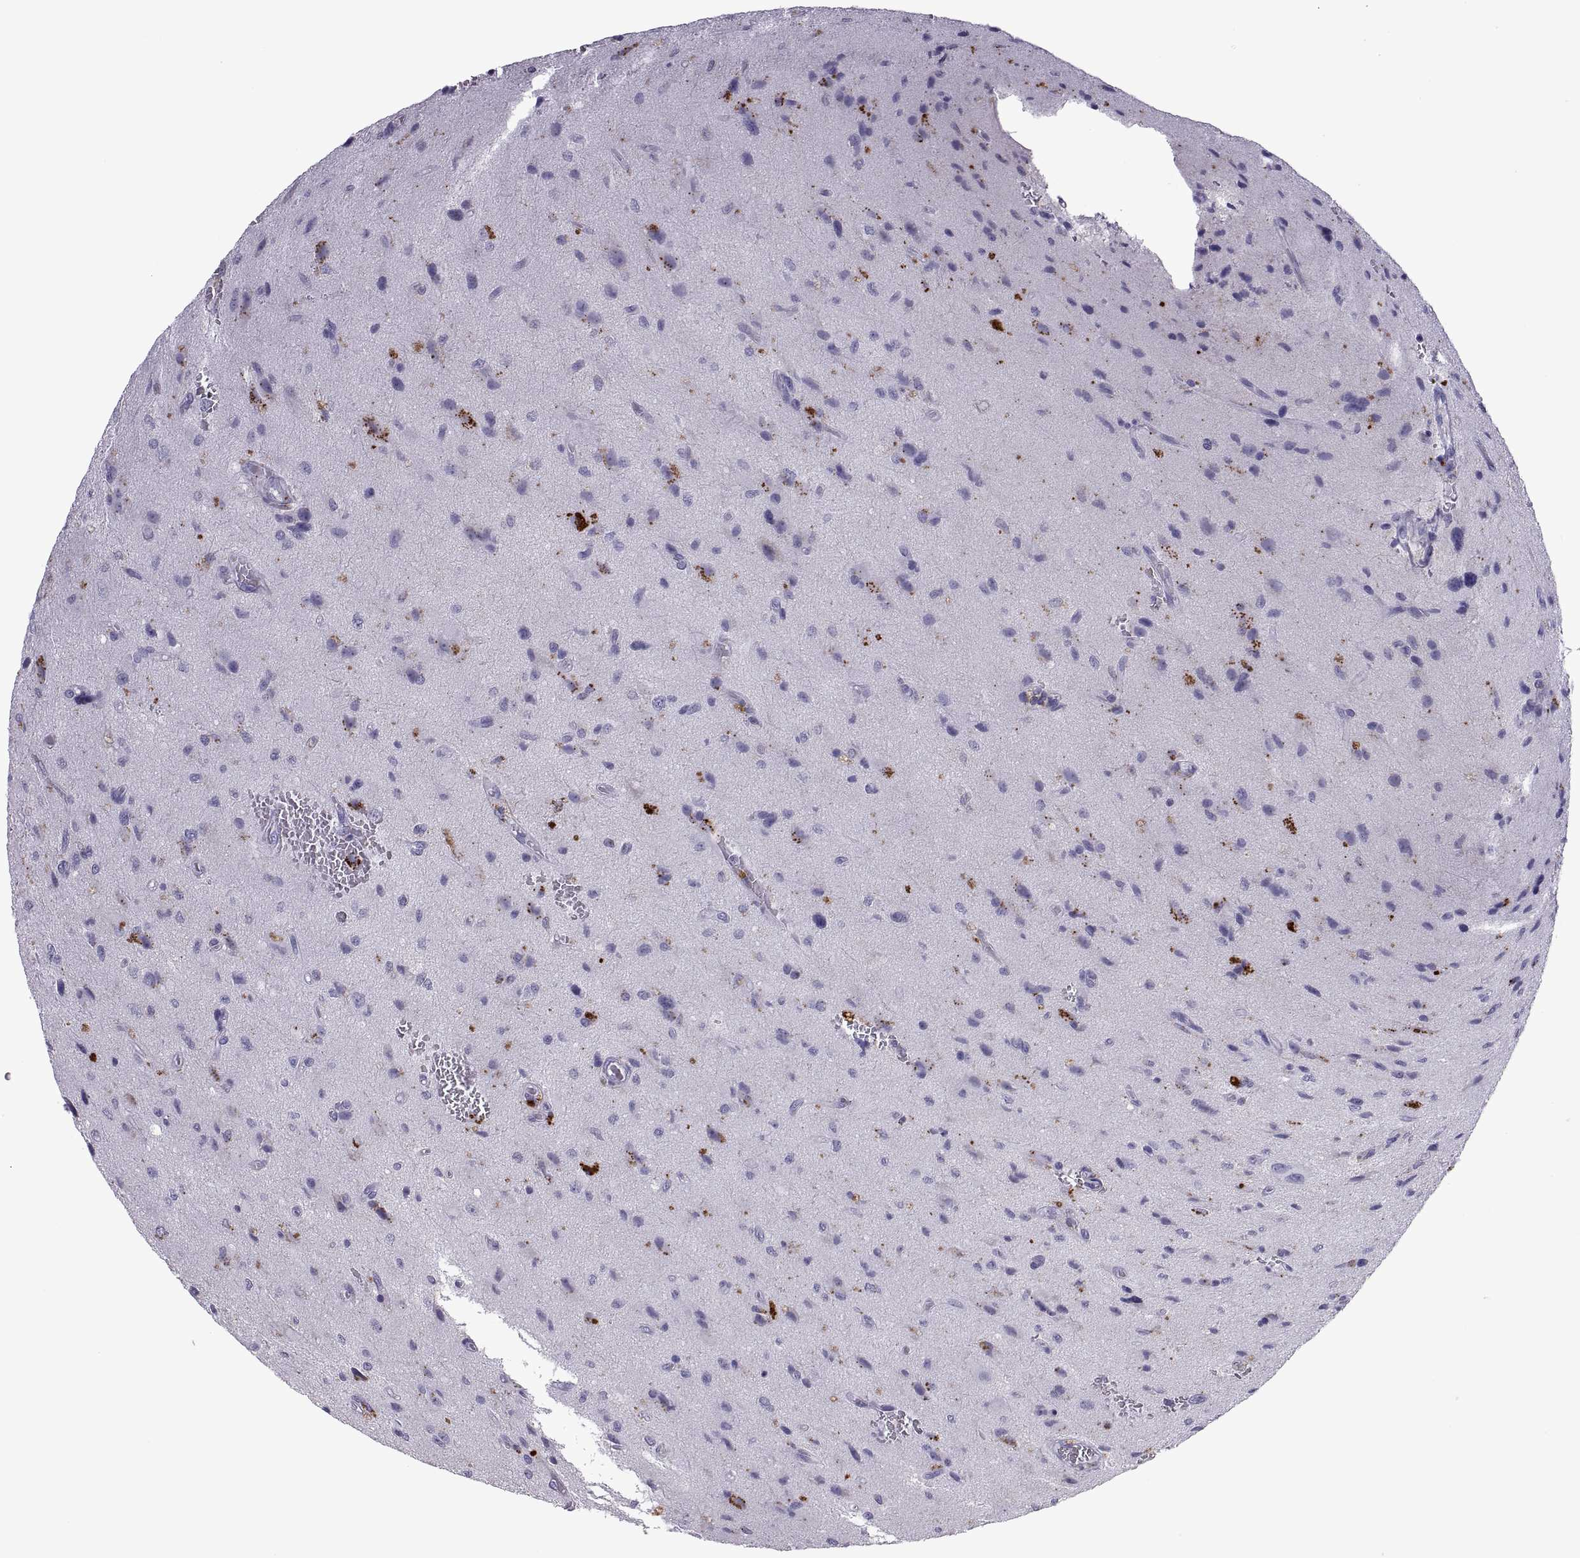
{"staining": {"intensity": "negative", "quantity": "none", "location": "none"}, "tissue": "glioma", "cell_type": "Tumor cells", "image_type": "cancer", "snomed": [{"axis": "morphology", "description": "Glioma, malignant, NOS"}, {"axis": "morphology", "description": "Glioma, malignant, High grade"}, {"axis": "topography", "description": "Brain"}], "caption": "IHC photomicrograph of neoplastic tissue: glioma stained with DAB shows no significant protein positivity in tumor cells.", "gene": "RGS19", "patient": {"sex": "female", "age": 71}}